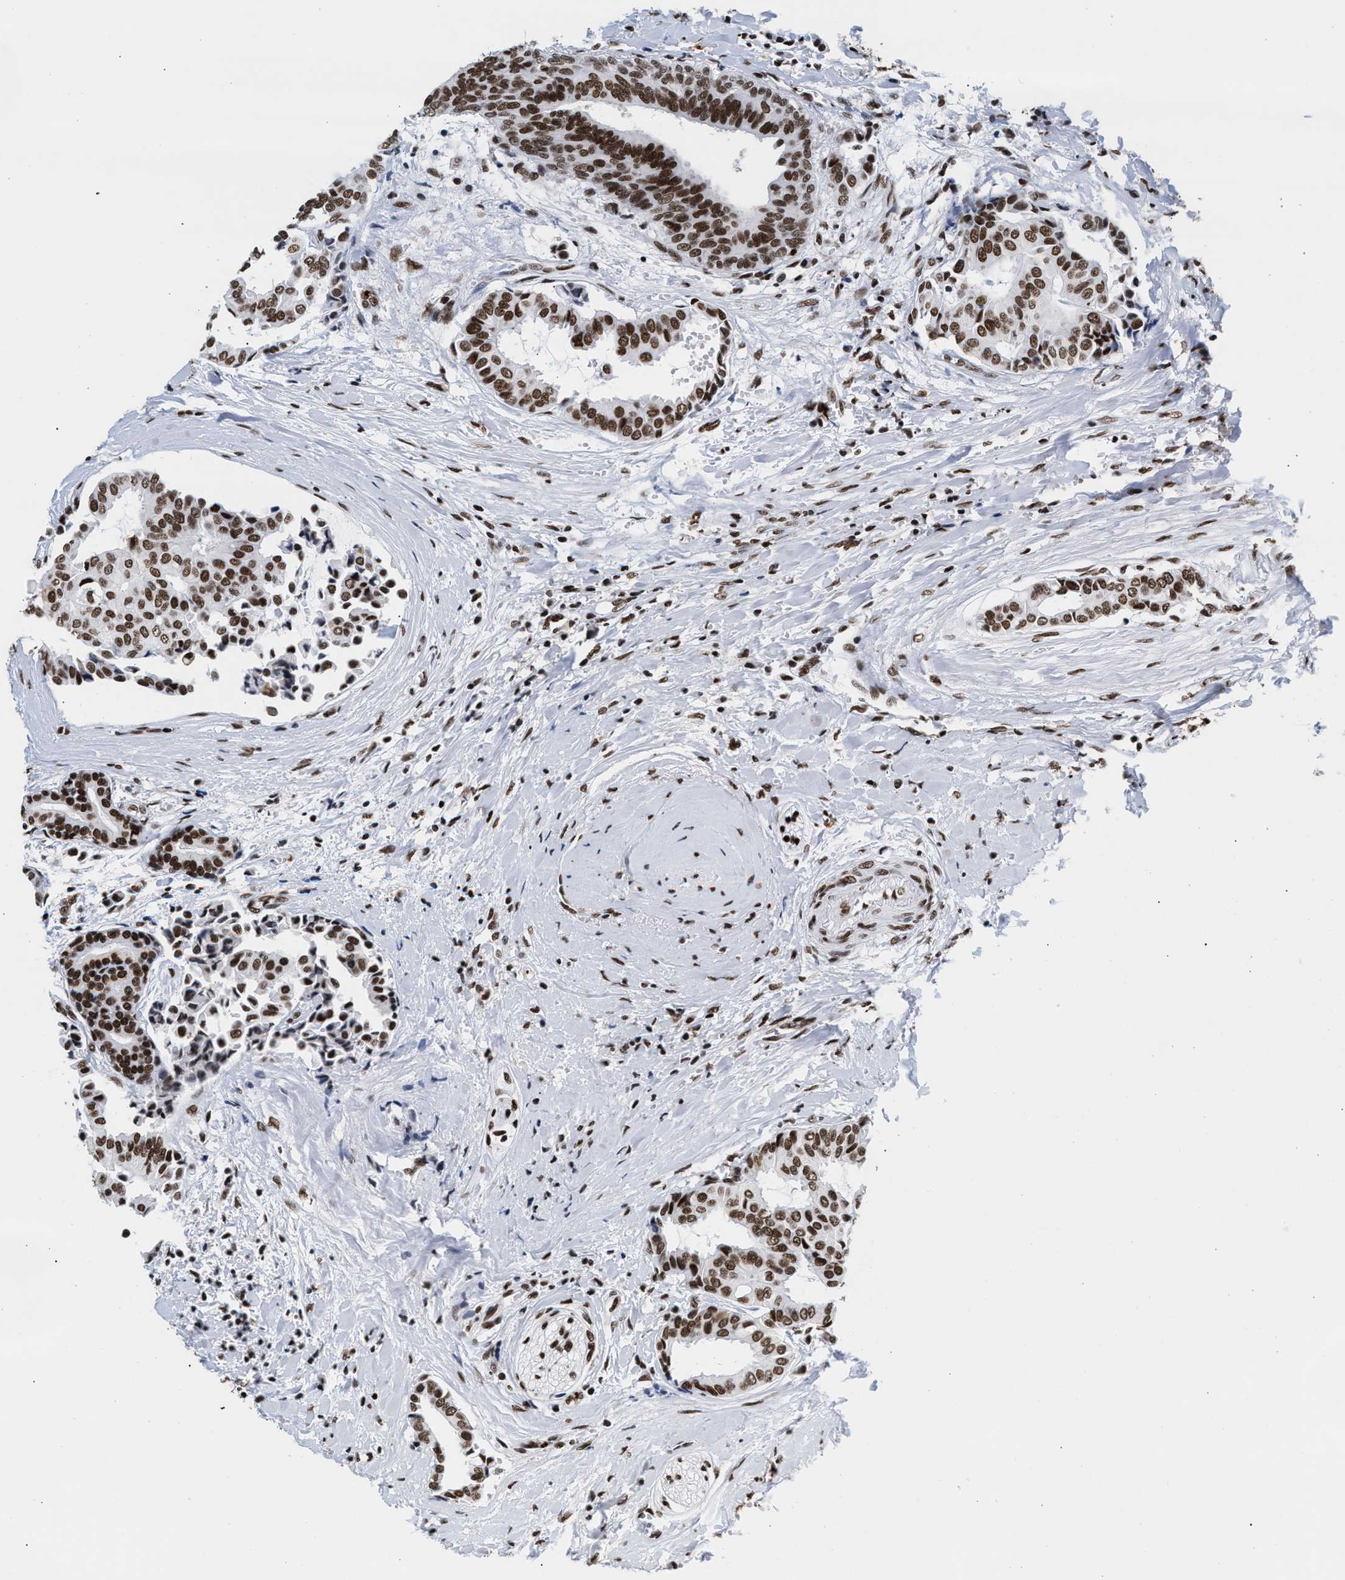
{"staining": {"intensity": "strong", "quantity": ">75%", "location": "nuclear"}, "tissue": "head and neck cancer", "cell_type": "Tumor cells", "image_type": "cancer", "snomed": [{"axis": "morphology", "description": "Adenocarcinoma, NOS"}, {"axis": "topography", "description": "Salivary gland"}, {"axis": "topography", "description": "Head-Neck"}], "caption": "Strong nuclear protein positivity is identified in about >75% of tumor cells in head and neck cancer (adenocarcinoma). The protein is stained brown, and the nuclei are stained in blue (DAB IHC with brightfield microscopy, high magnification).", "gene": "RAD21", "patient": {"sex": "female", "age": 59}}